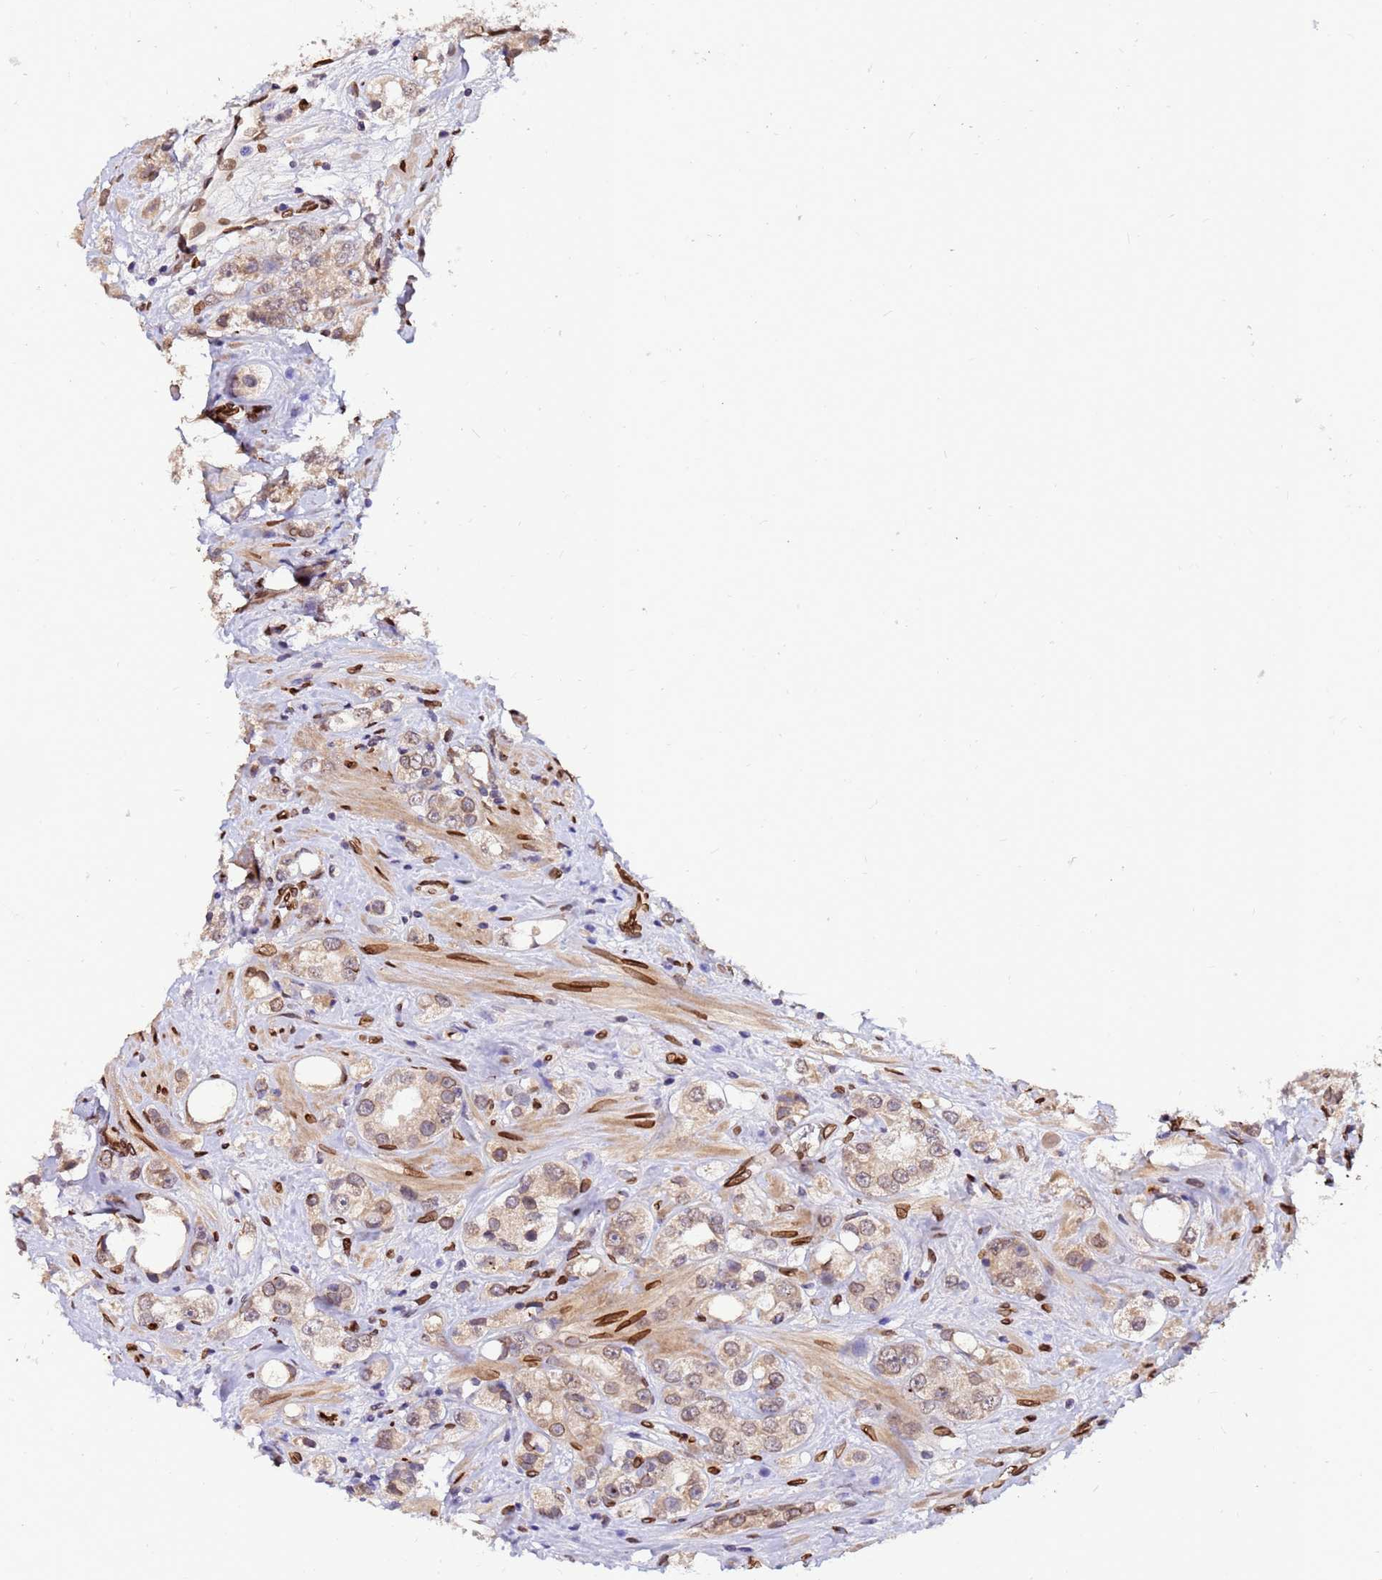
{"staining": {"intensity": "weak", "quantity": ">75%", "location": "cytoplasmic/membranous,nuclear"}, "tissue": "prostate cancer", "cell_type": "Tumor cells", "image_type": "cancer", "snomed": [{"axis": "morphology", "description": "Adenocarcinoma, NOS"}, {"axis": "topography", "description": "Prostate"}], "caption": "Immunohistochemistry (IHC) micrograph of human prostate cancer (adenocarcinoma) stained for a protein (brown), which demonstrates low levels of weak cytoplasmic/membranous and nuclear positivity in about >75% of tumor cells.", "gene": "GPR135", "patient": {"sex": "male", "age": 79}}